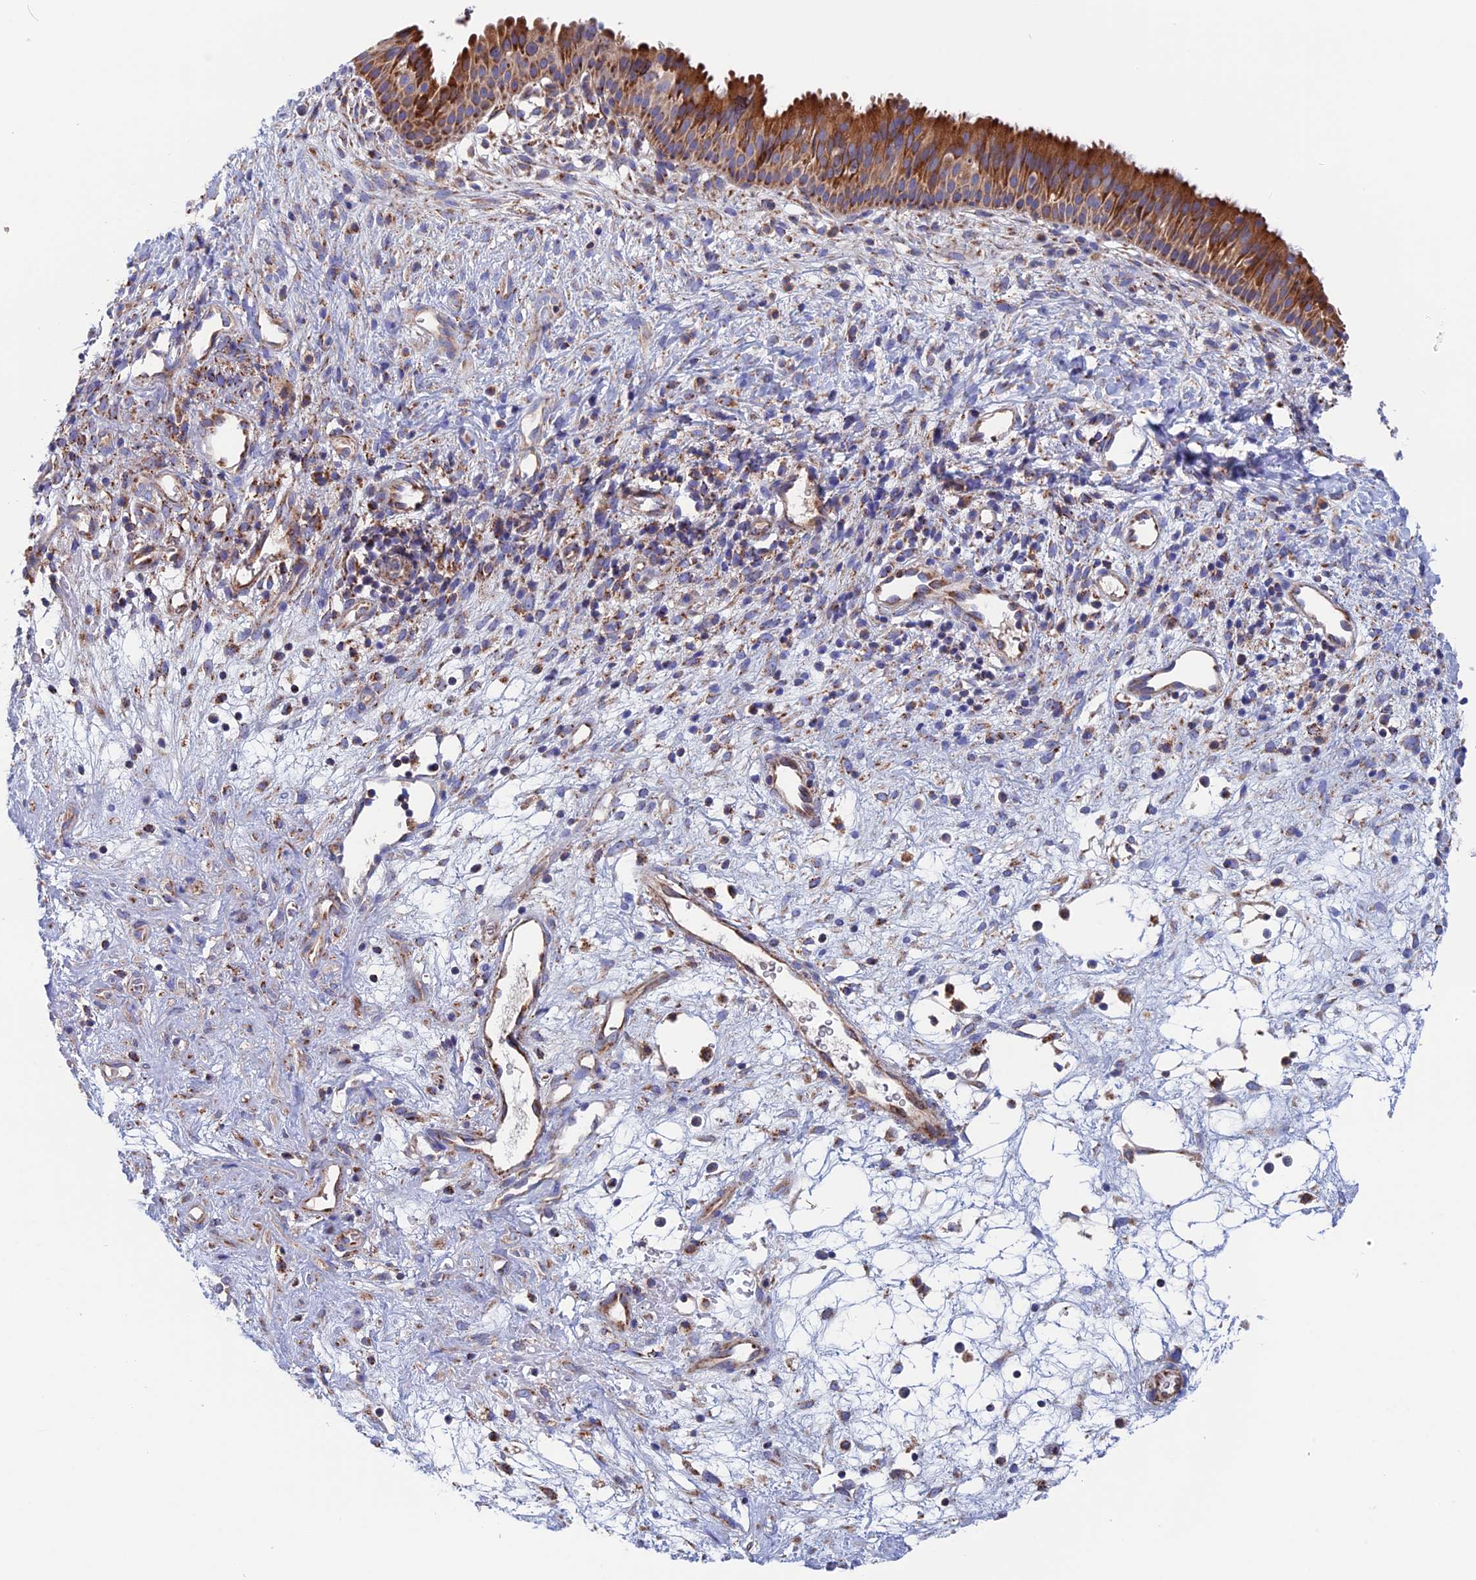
{"staining": {"intensity": "strong", "quantity": ">75%", "location": "cytoplasmic/membranous"}, "tissue": "nasopharynx", "cell_type": "Respiratory epithelial cells", "image_type": "normal", "snomed": [{"axis": "morphology", "description": "Normal tissue, NOS"}, {"axis": "topography", "description": "Nasopharynx"}], "caption": "An immunohistochemistry image of unremarkable tissue is shown. Protein staining in brown labels strong cytoplasmic/membranous positivity in nasopharynx within respiratory epithelial cells.", "gene": "WDR83", "patient": {"sex": "male", "age": 22}}